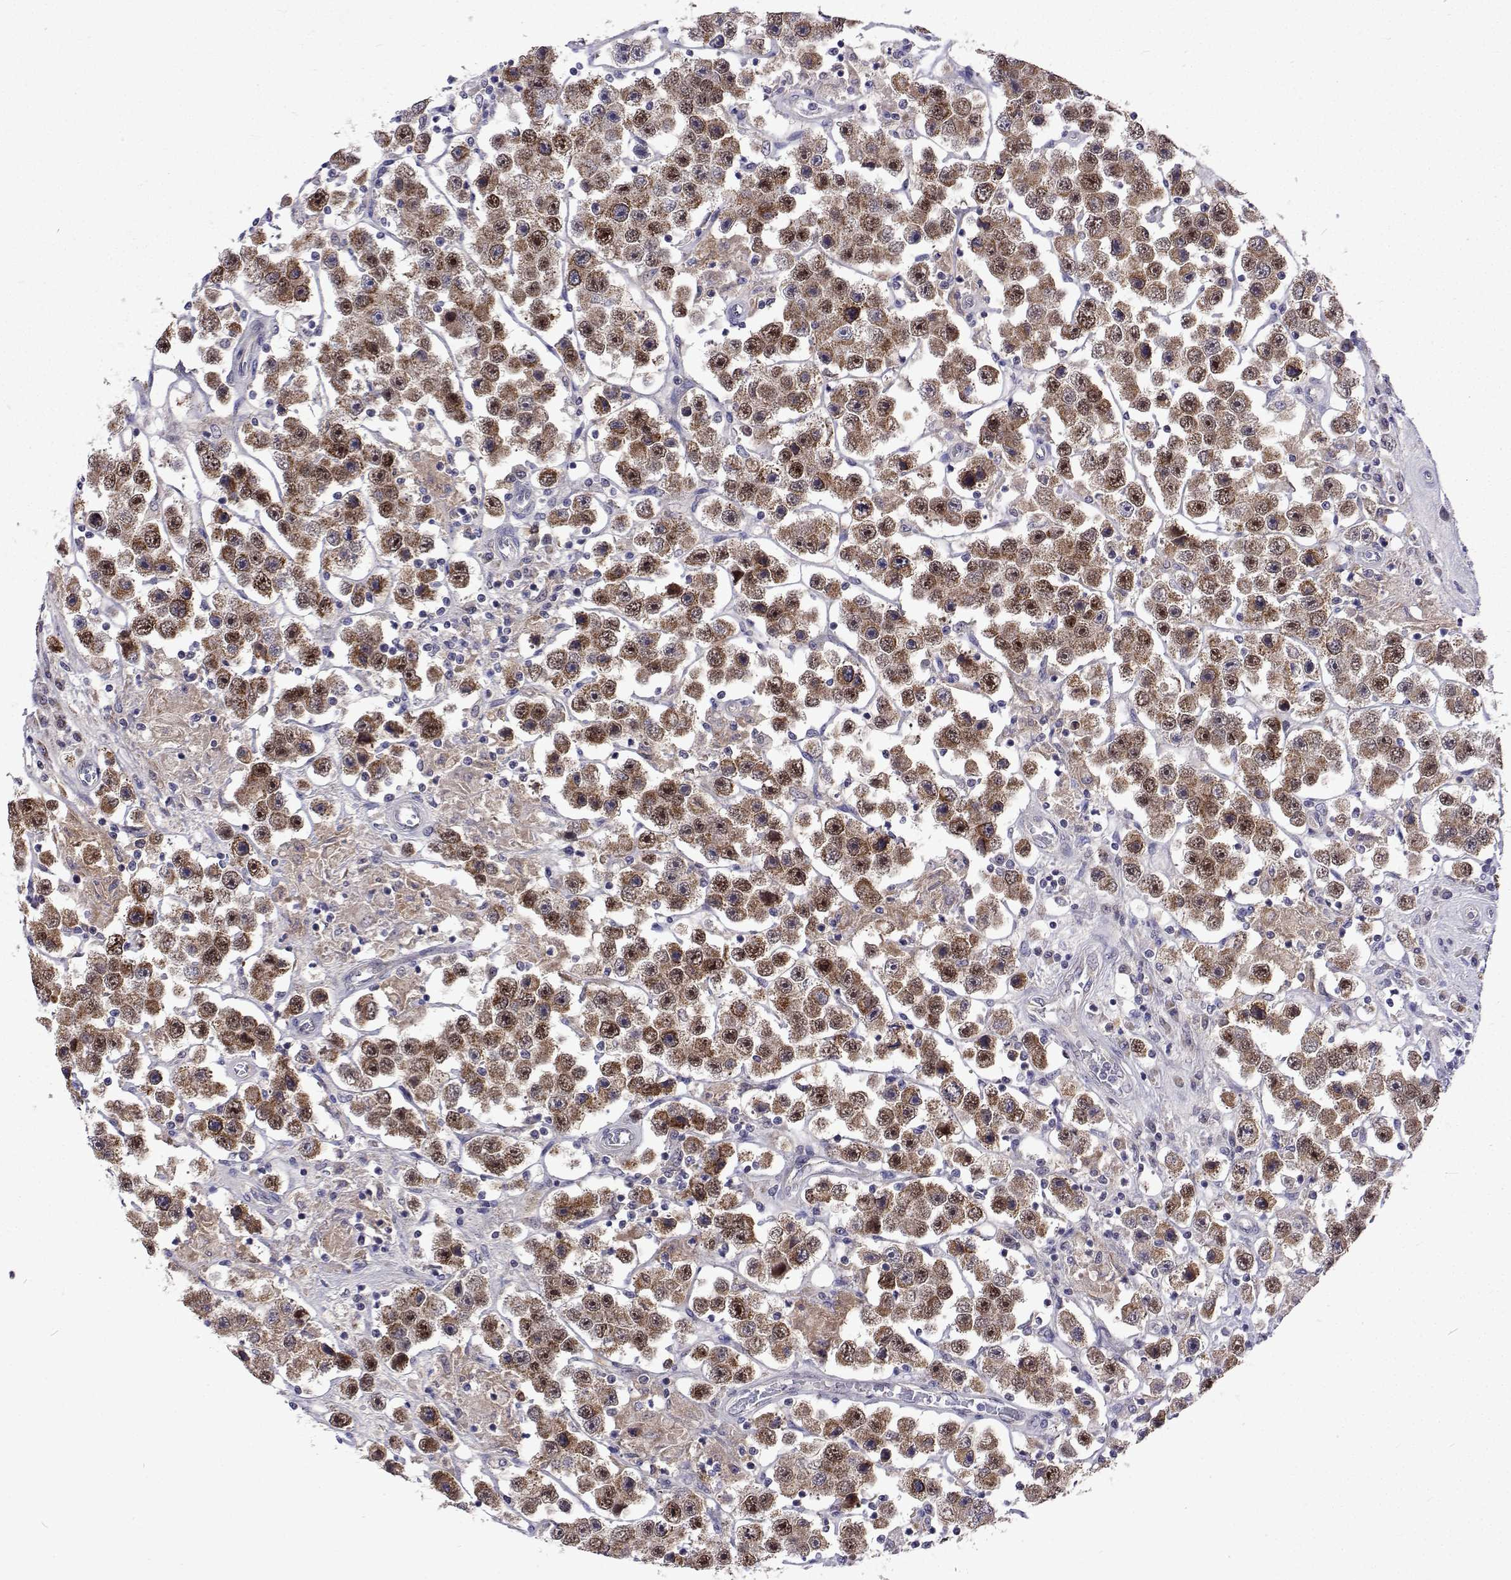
{"staining": {"intensity": "moderate", "quantity": ">75%", "location": "cytoplasmic/membranous,nuclear"}, "tissue": "testis cancer", "cell_type": "Tumor cells", "image_type": "cancer", "snomed": [{"axis": "morphology", "description": "Seminoma, NOS"}, {"axis": "topography", "description": "Testis"}], "caption": "IHC histopathology image of neoplastic tissue: human testis cancer (seminoma) stained using immunohistochemistry (IHC) displays medium levels of moderate protein expression localized specifically in the cytoplasmic/membranous and nuclear of tumor cells, appearing as a cytoplasmic/membranous and nuclear brown color.", "gene": "DHTKD1", "patient": {"sex": "male", "age": 45}}